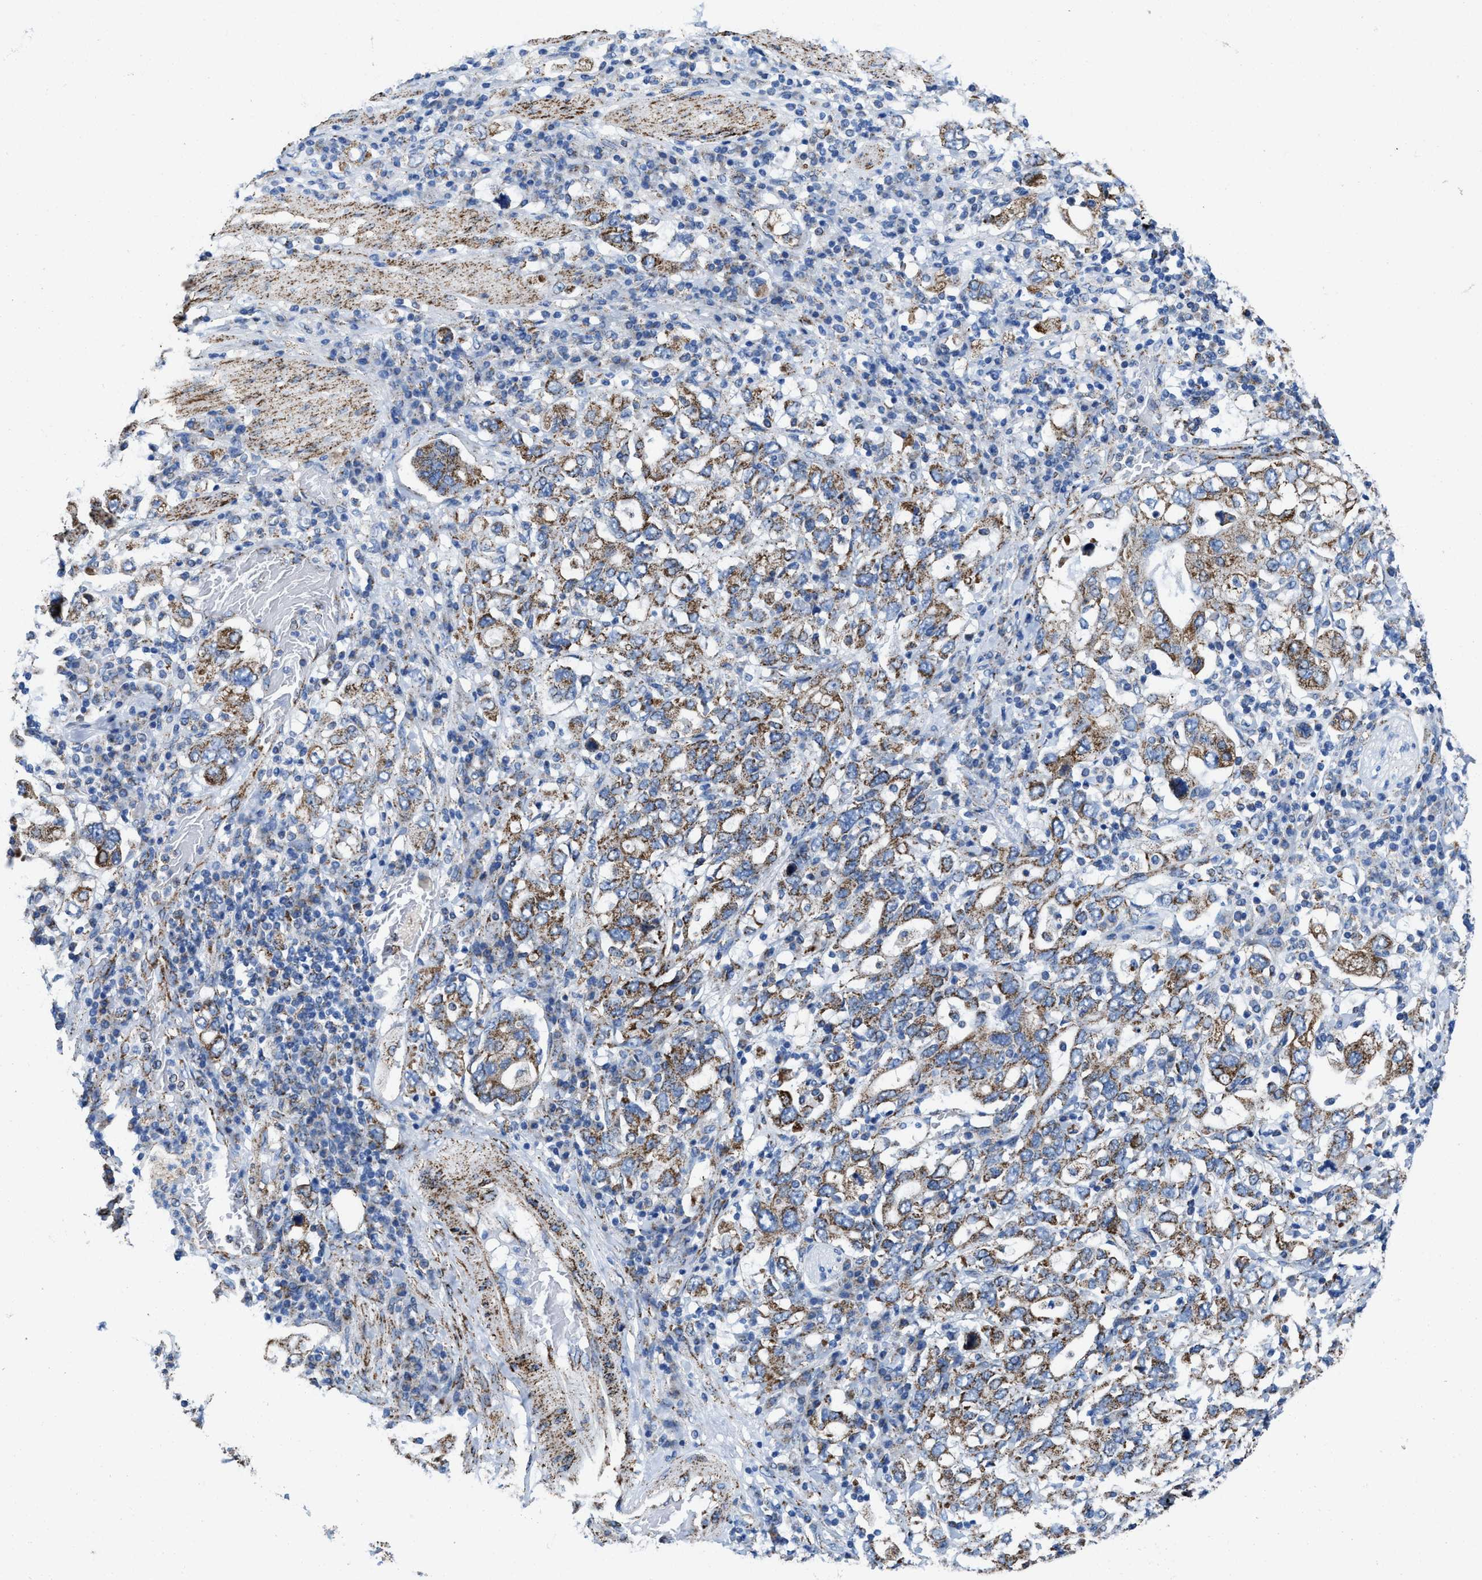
{"staining": {"intensity": "moderate", "quantity": ">75%", "location": "cytoplasmic/membranous"}, "tissue": "stomach cancer", "cell_type": "Tumor cells", "image_type": "cancer", "snomed": [{"axis": "morphology", "description": "Adenocarcinoma, NOS"}, {"axis": "topography", "description": "Stomach, upper"}], "caption": "About >75% of tumor cells in human stomach adenocarcinoma display moderate cytoplasmic/membranous protein positivity as visualized by brown immunohistochemical staining.", "gene": "ALDH1B1", "patient": {"sex": "male", "age": 62}}